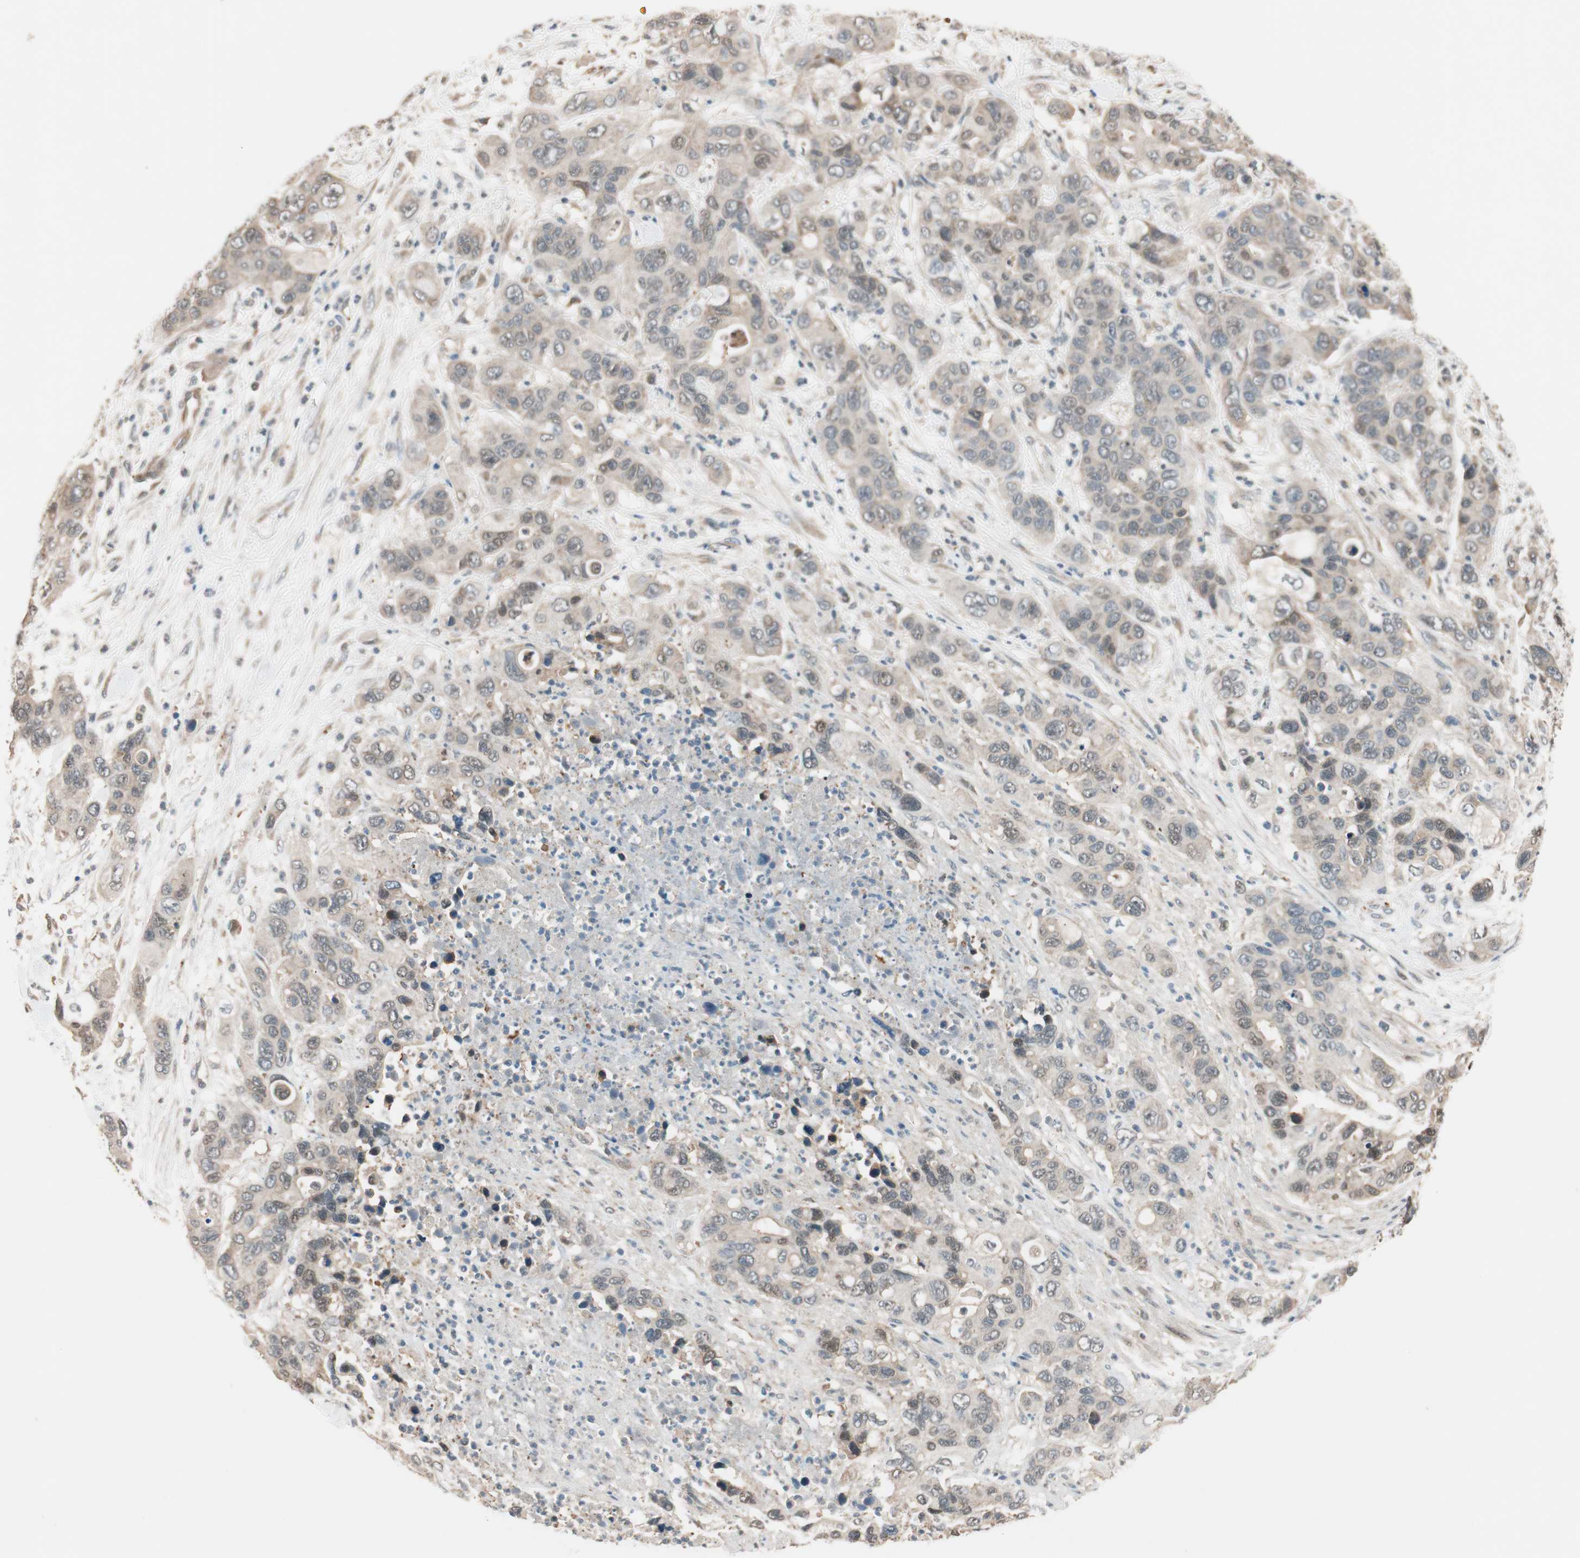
{"staining": {"intensity": "weak", "quantity": "<25%", "location": "cytoplasmic/membranous"}, "tissue": "pancreatic cancer", "cell_type": "Tumor cells", "image_type": "cancer", "snomed": [{"axis": "morphology", "description": "Adenocarcinoma, NOS"}, {"axis": "topography", "description": "Pancreas"}], "caption": "Immunohistochemistry (IHC) micrograph of neoplastic tissue: human pancreatic cancer (adenocarcinoma) stained with DAB demonstrates no significant protein expression in tumor cells.", "gene": "PIK3R3", "patient": {"sex": "female", "age": 71}}